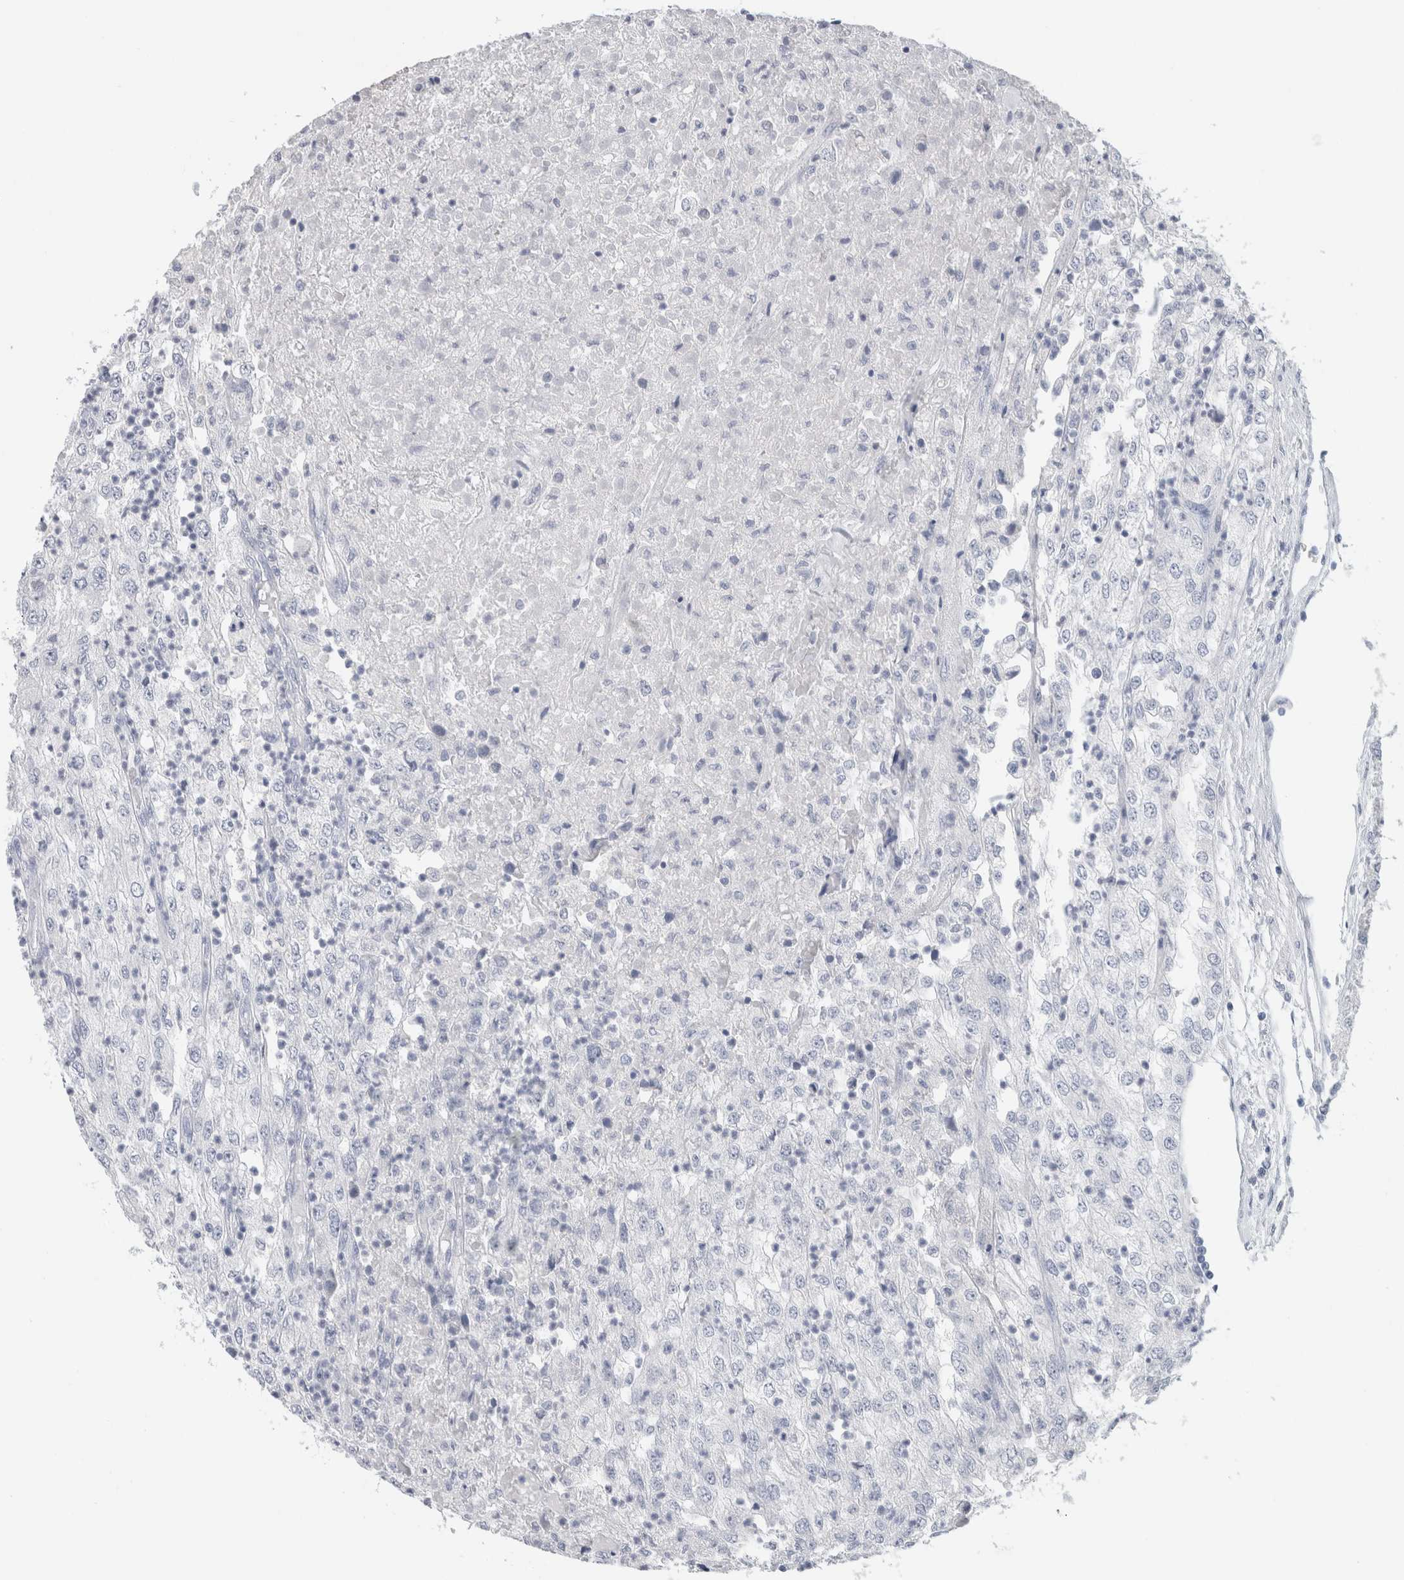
{"staining": {"intensity": "negative", "quantity": "none", "location": "none"}, "tissue": "renal cancer", "cell_type": "Tumor cells", "image_type": "cancer", "snomed": [{"axis": "morphology", "description": "Adenocarcinoma, NOS"}, {"axis": "topography", "description": "Kidney"}], "caption": "An image of human adenocarcinoma (renal) is negative for staining in tumor cells. (DAB immunohistochemistry, high magnification).", "gene": "BCAN", "patient": {"sex": "female", "age": 54}}